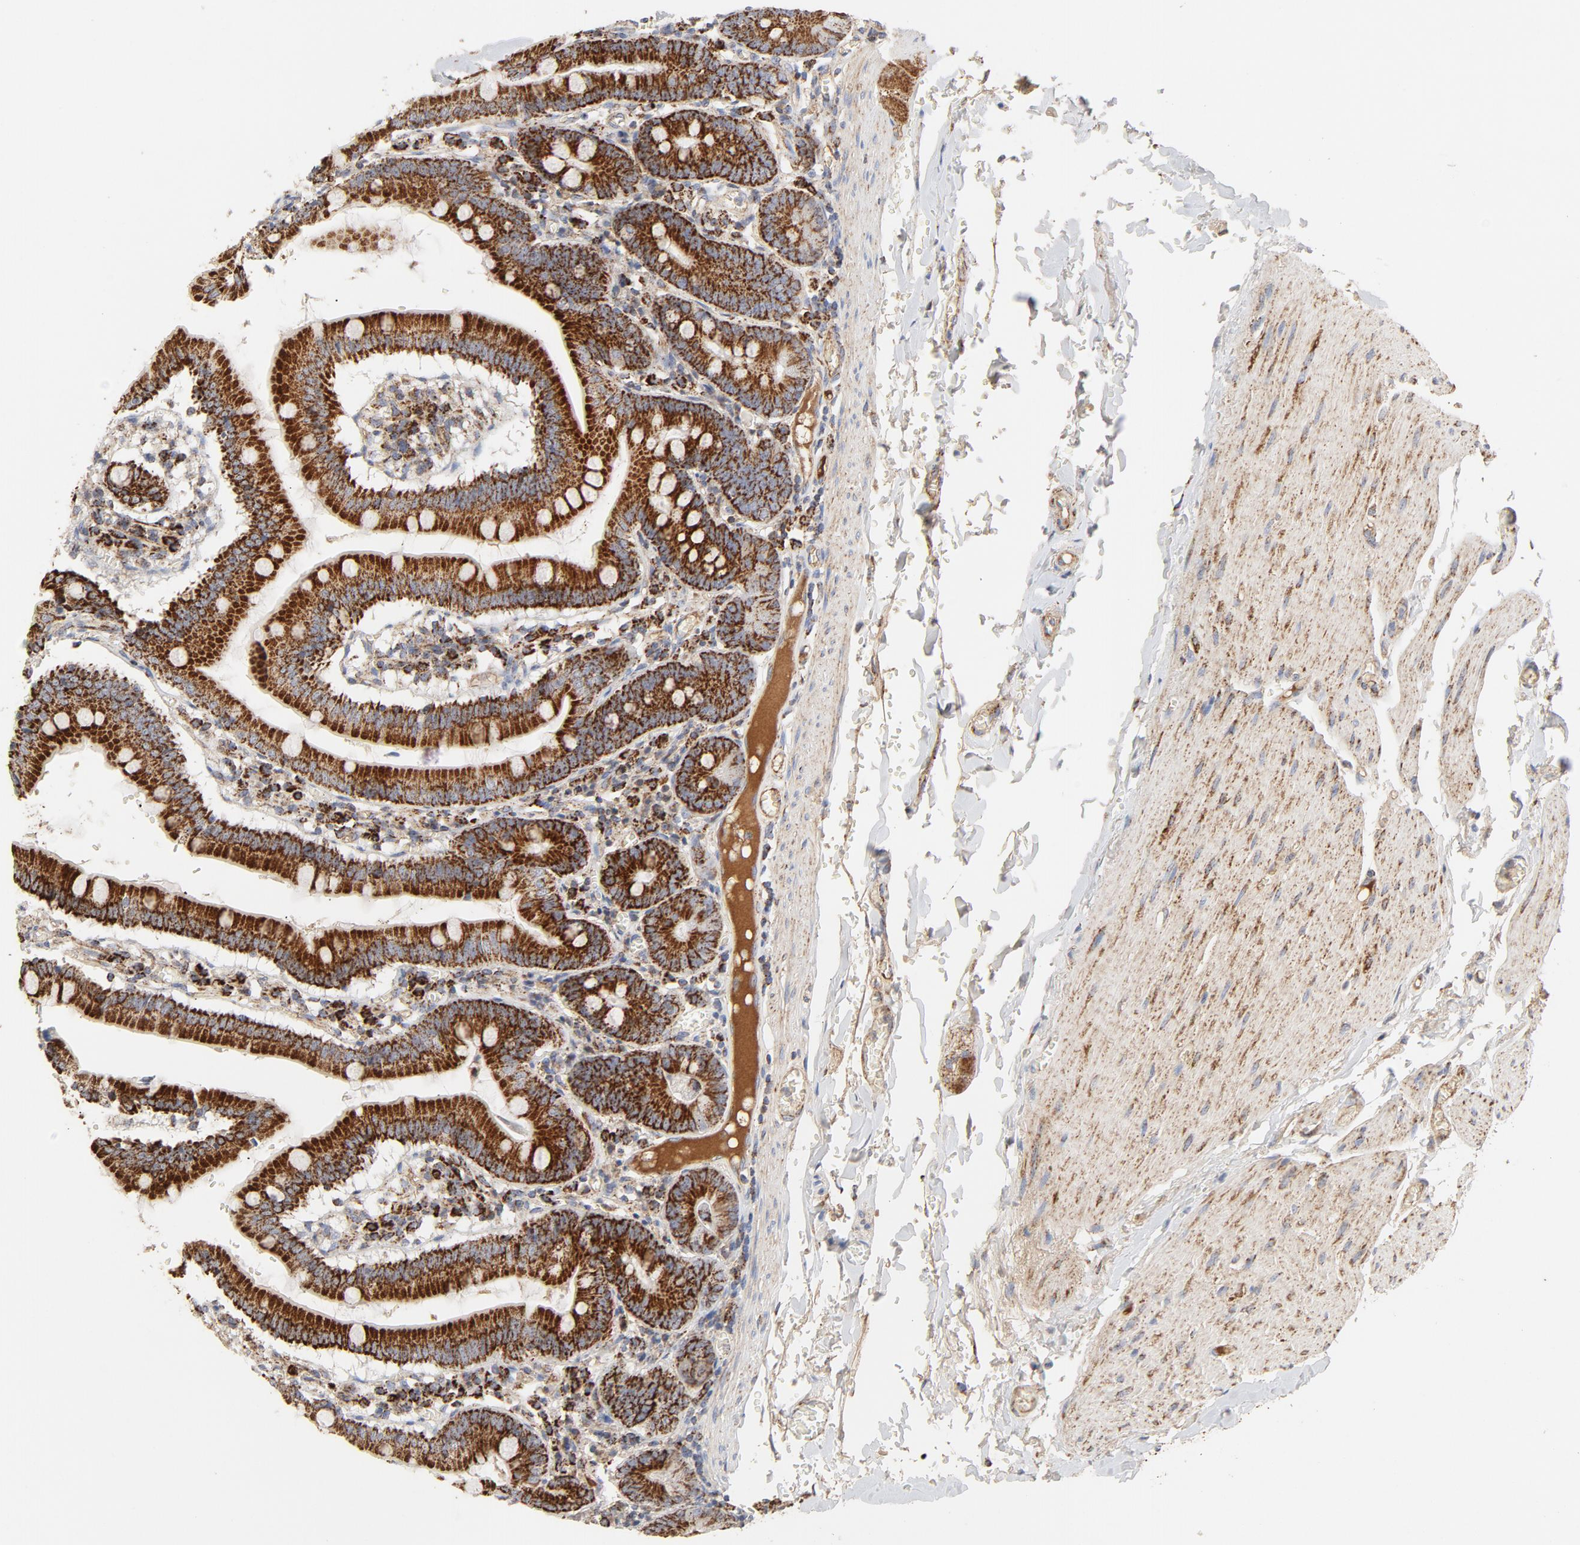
{"staining": {"intensity": "strong", "quantity": ">75%", "location": "cytoplasmic/membranous"}, "tissue": "small intestine", "cell_type": "Glandular cells", "image_type": "normal", "snomed": [{"axis": "morphology", "description": "Normal tissue, NOS"}, {"axis": "topography", "description": "Small intestine"}], "caption": "Small intestine stained with DAB (3,3'-diaminobenzidine) IHC demonstrates high levels of strong cytoplasmic/membranous expression in approximately >75% of glandular cells. Immunohistochemistry stains the protein in brown and the nuclei are stained blue.", "gene": "PCNX4", "patient": {"sex": "male", "age": 71}}